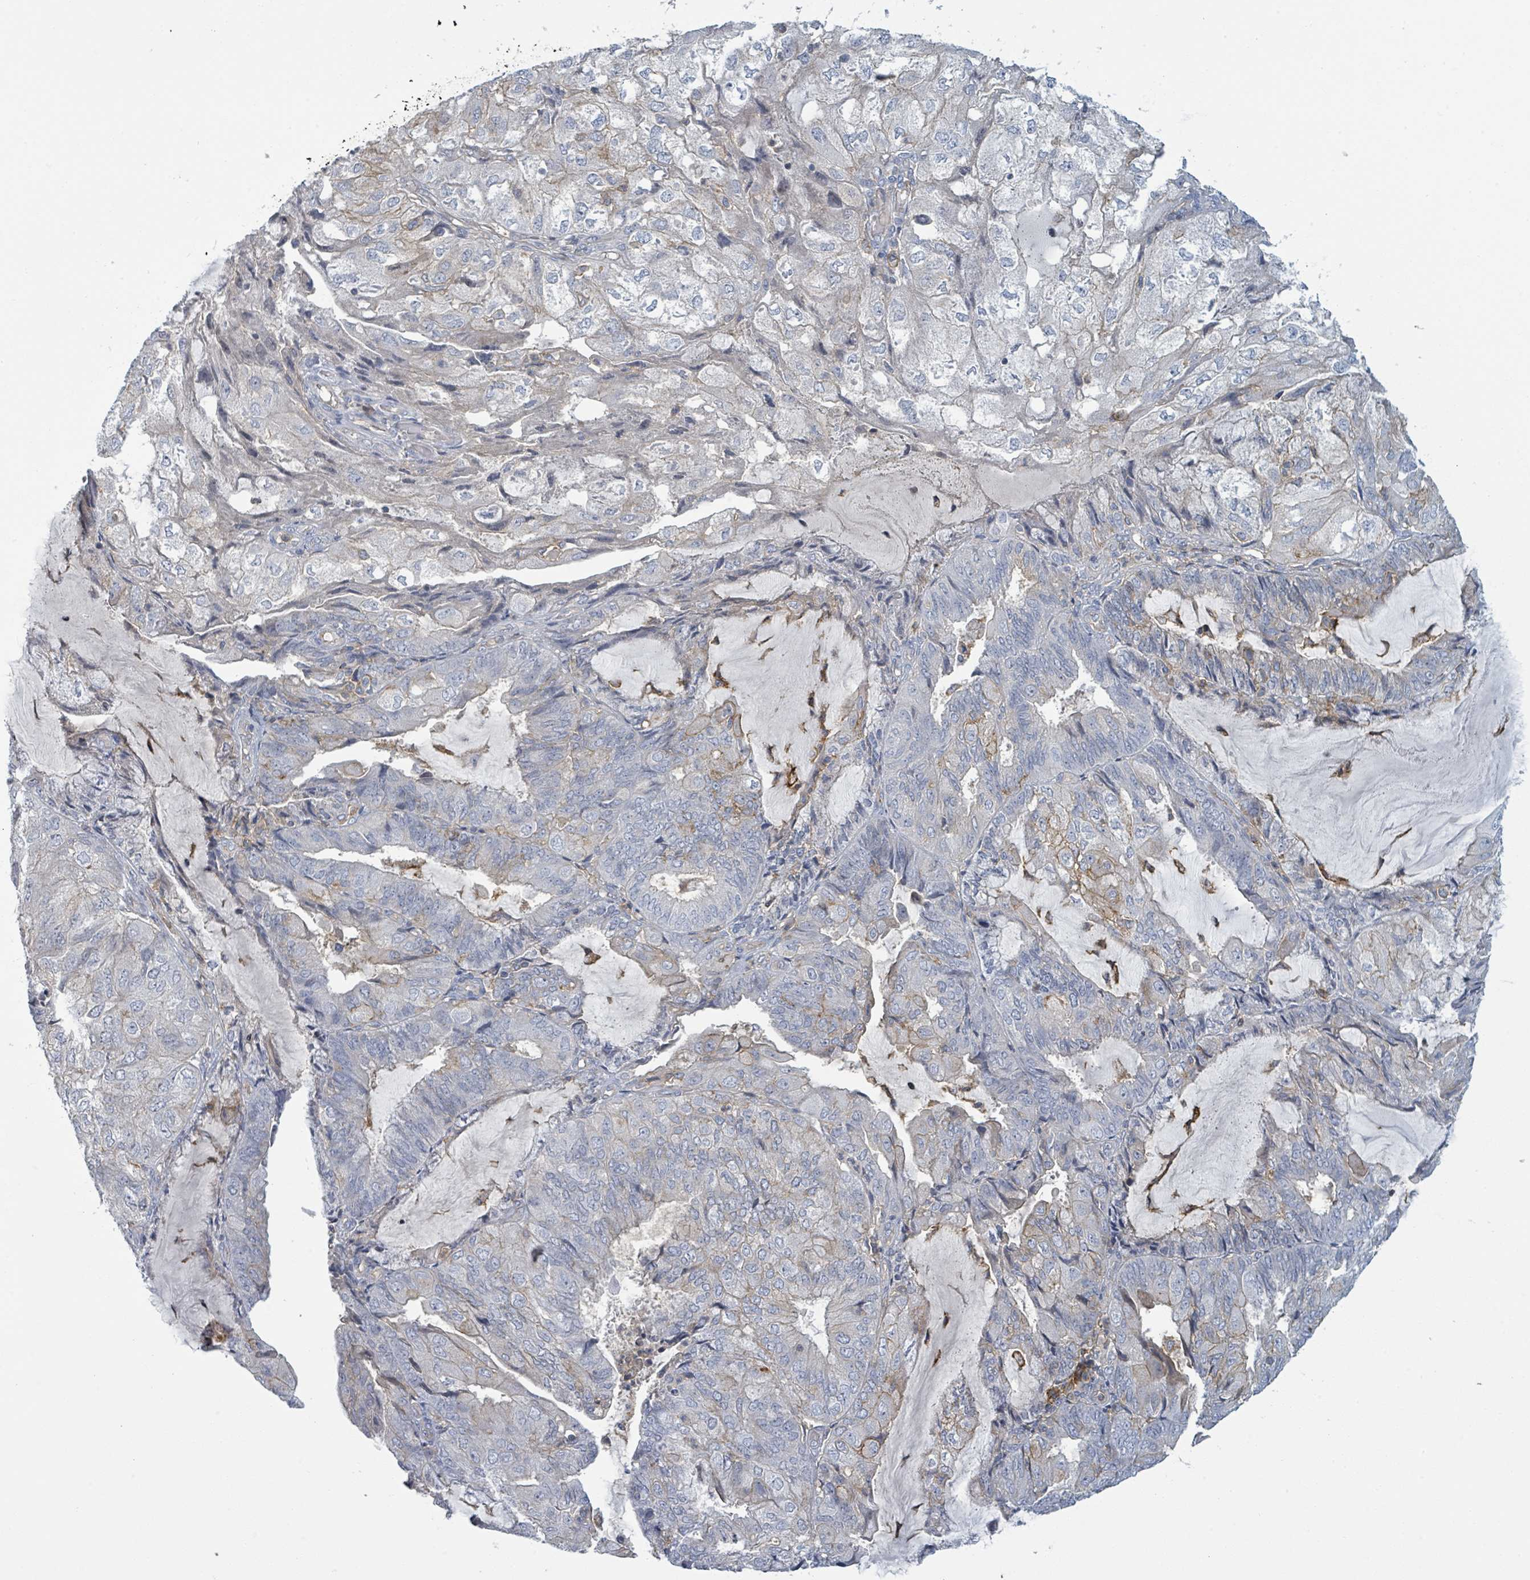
{"staining": {"intensity": "weak", "quantity": "<25%", "location": "cytoplasmic/membranous"}, "tissue": "endometrial cancer", "cell_type": "Tumor cells", "image_type": "cancer", "snomed": [{"axis": "morphology", "description": "Adenocarcinoma, NOS"}, {"axis": "topography", "description": "Endometrium"}], "caption": "High power microscopy image of an IHC micrograph of endometrial cancer, revealing no significant staining in tumor cells.", "gene": "TNFRSF14", "patient": {"sex": "female", "age": 81}}